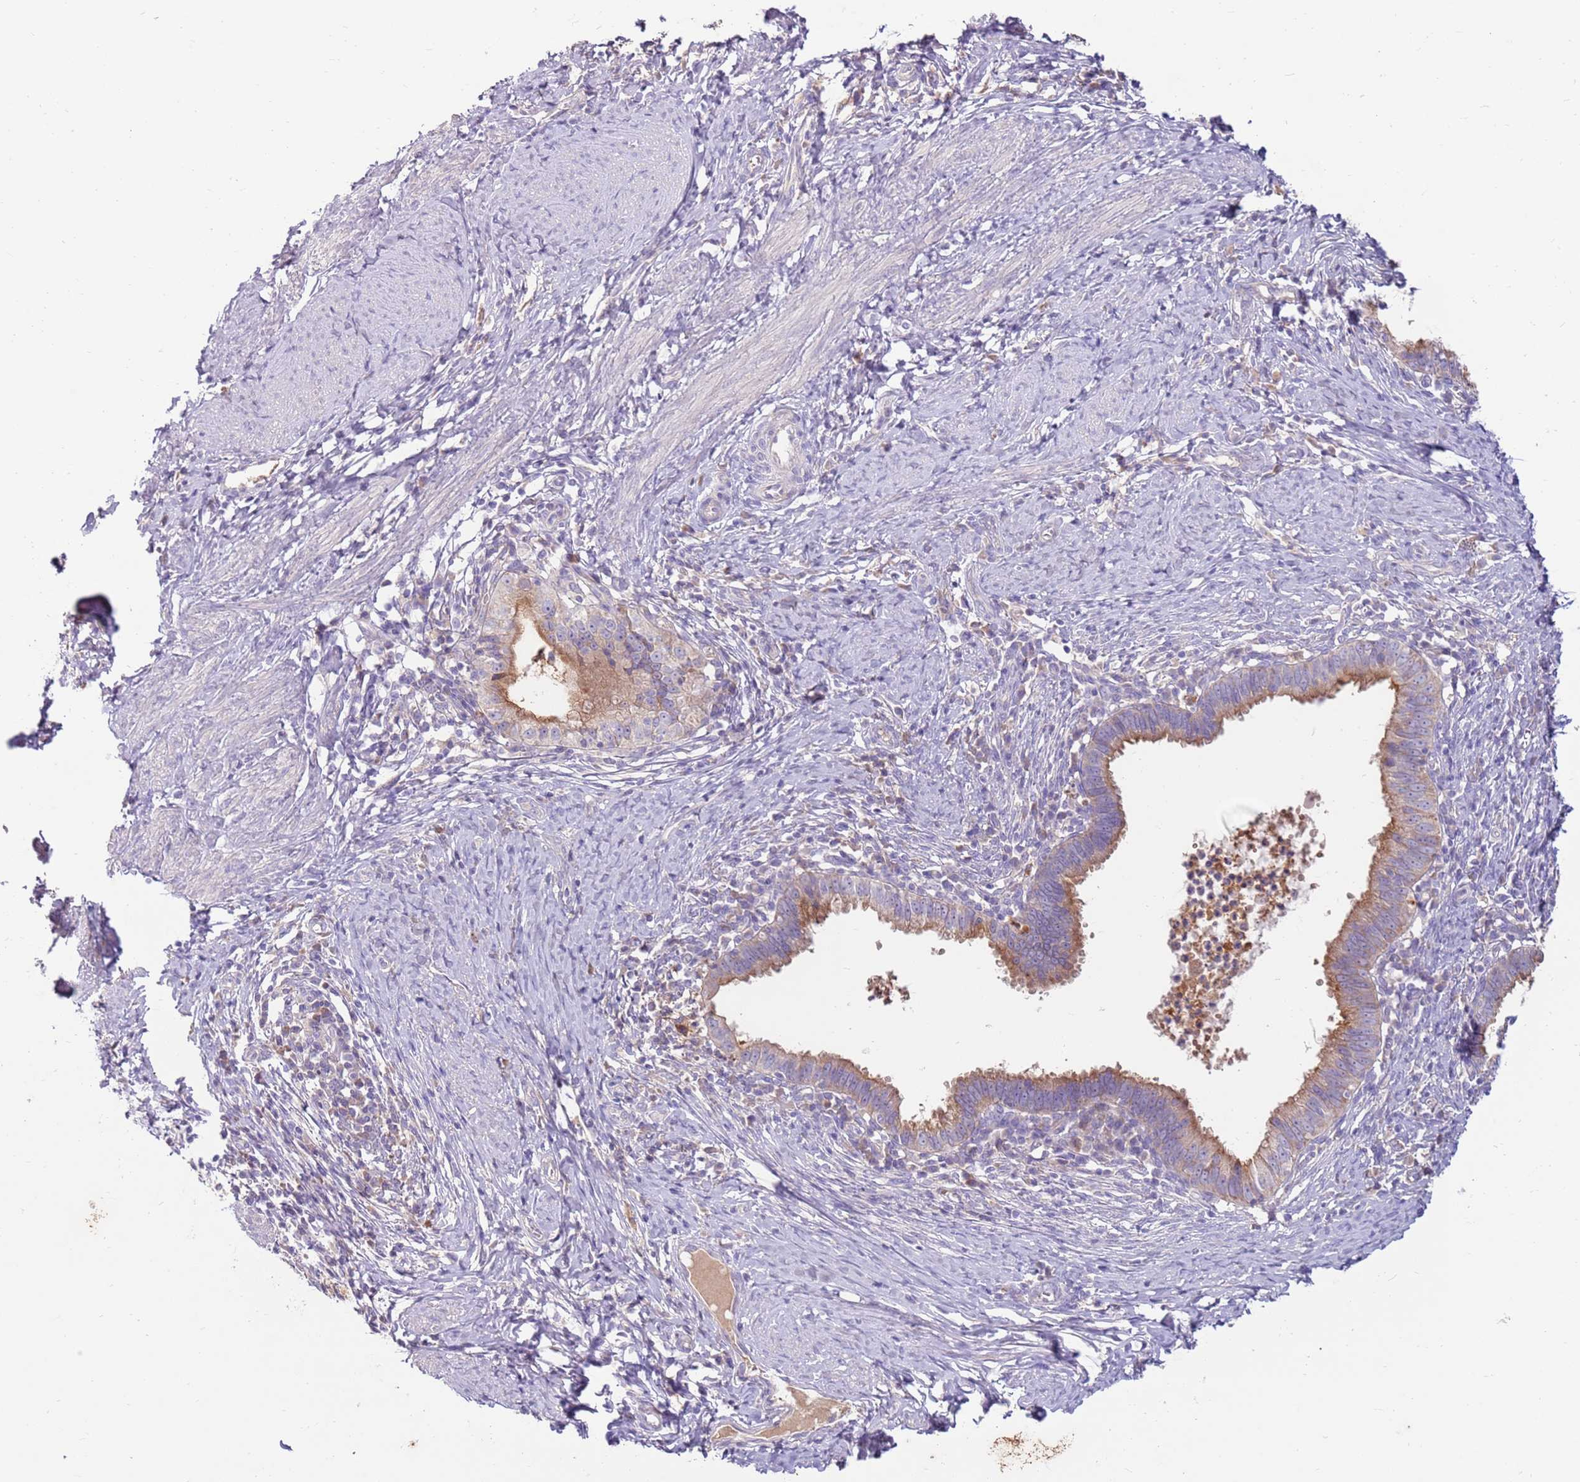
{"staining": {"intensity": "moderate", "quantity": "25%-75%", "location": "cytoplasmic/membranous"}, "tissue": "cervical cancer", "cell_type": "Tumor cells", "image_type": "cancer", "snomed": [{"axis": "morphology", "description": "Adenocarcinoma, NOS"}, {"axis": "topography", "description": "Cervix"}], "caption": "A photomicrograph of cervical adenocarcinoma stained for a protein demonstrates moderate cytoplasmic/membranous brown staining in tumor cells.", "gene": "SLC44A4", "patient": {"sex": "female", "age": 36}}